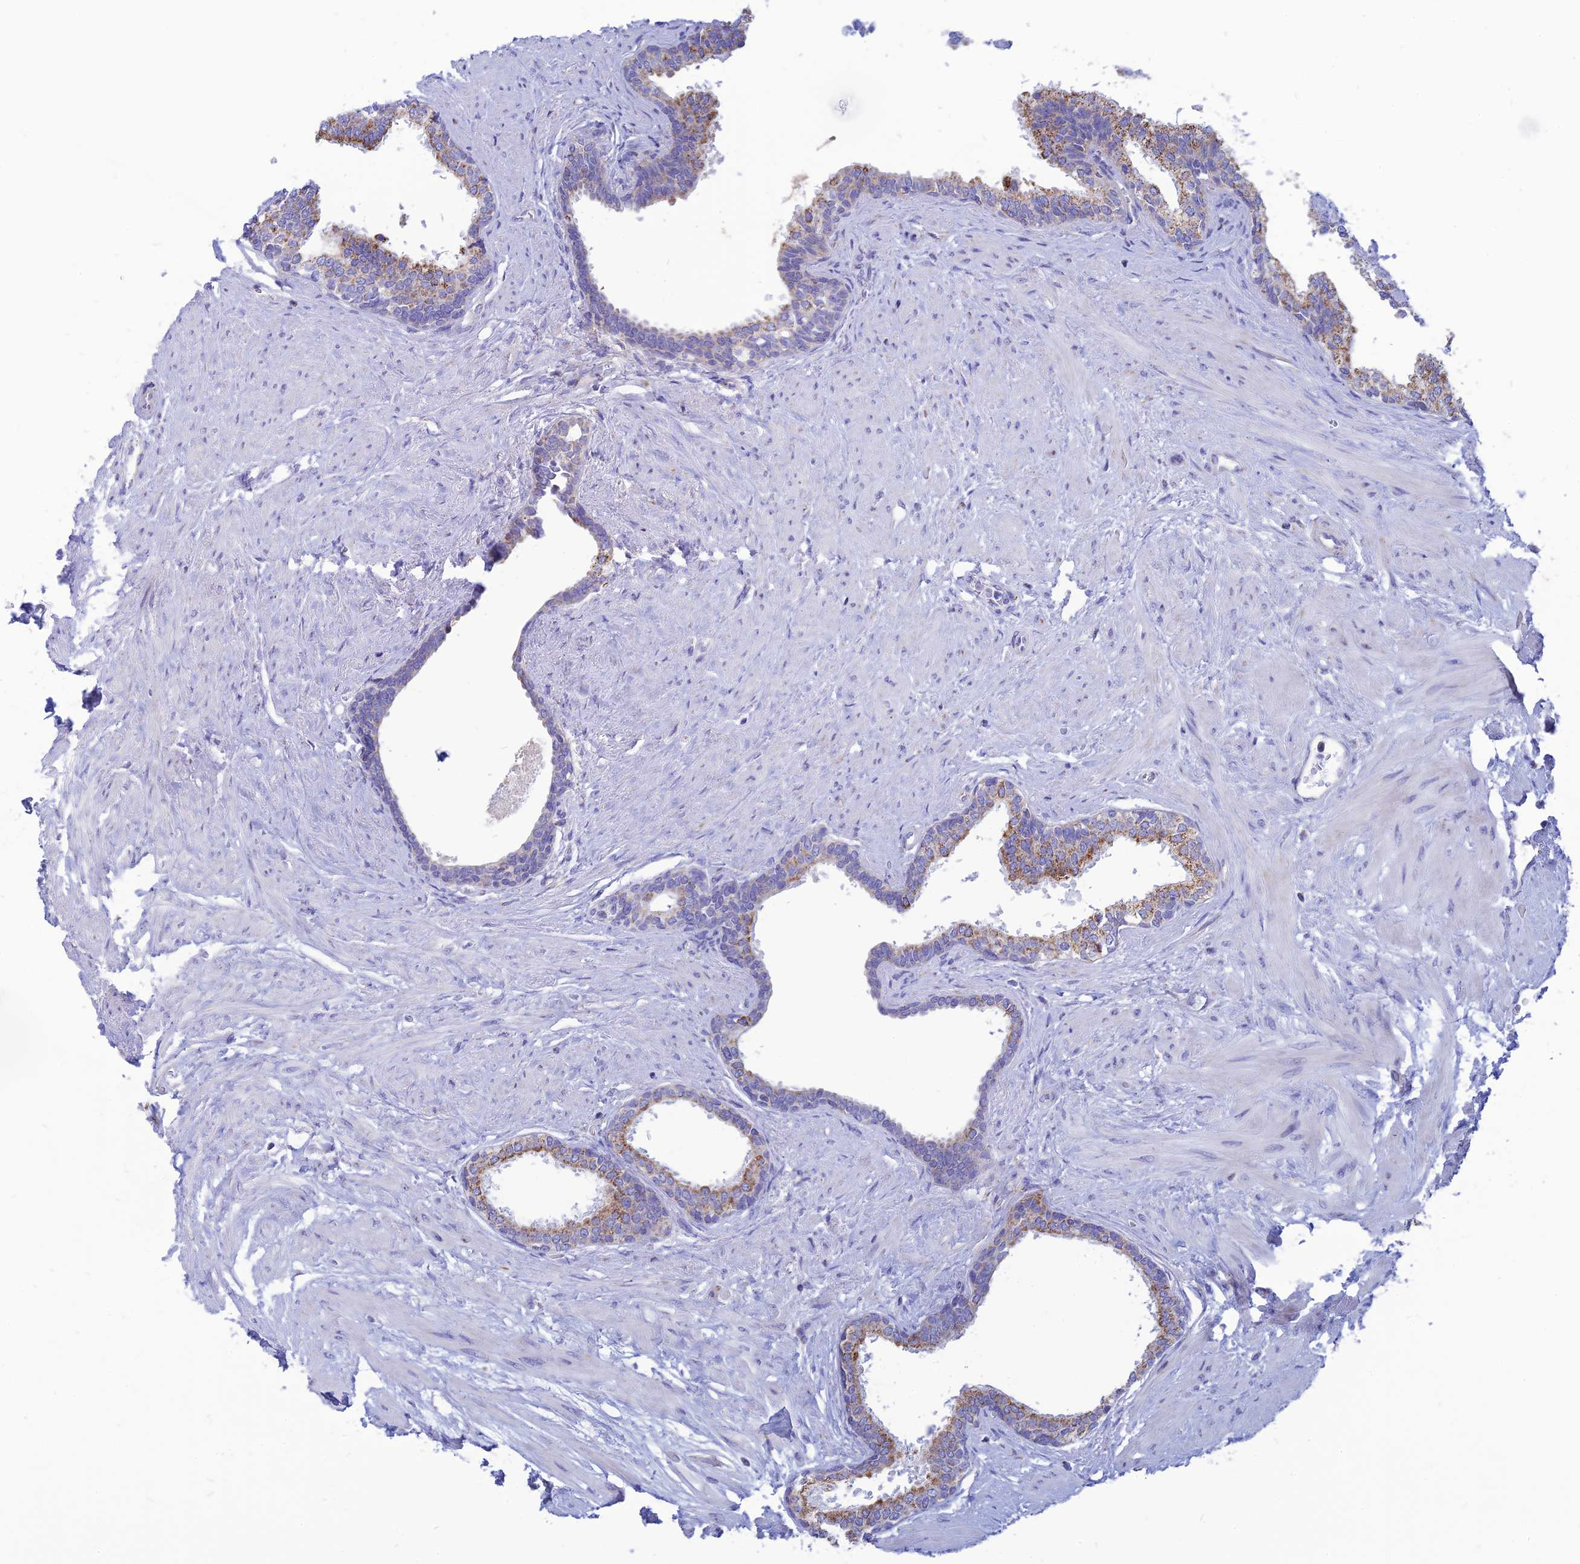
{"staining": {"intensity": "moderate", "quantity": "25%-75%", "location": "cytoplasmic/membranous"}, "tissue": "prostate", "cell_type": "Glandular cells", "image_type": "normal", "snomed": [{"axis": "morphology", "description": "Normal tissue, NOS"}, {"axis": "topography", "description": "Prostate"}], "caption": "High-magnification brightfield microscopy of benign prostate stained with DAB (3,3'-diaminobenzidine) (brown) and counterstained with hematoxylin (blue). glandular cells exhibit moderate cytoplasmic/membranous expression is seen in approximately25%-75% of cells.", "gene": "PACC1", "patient": {"sex": "male", "age": 57}}